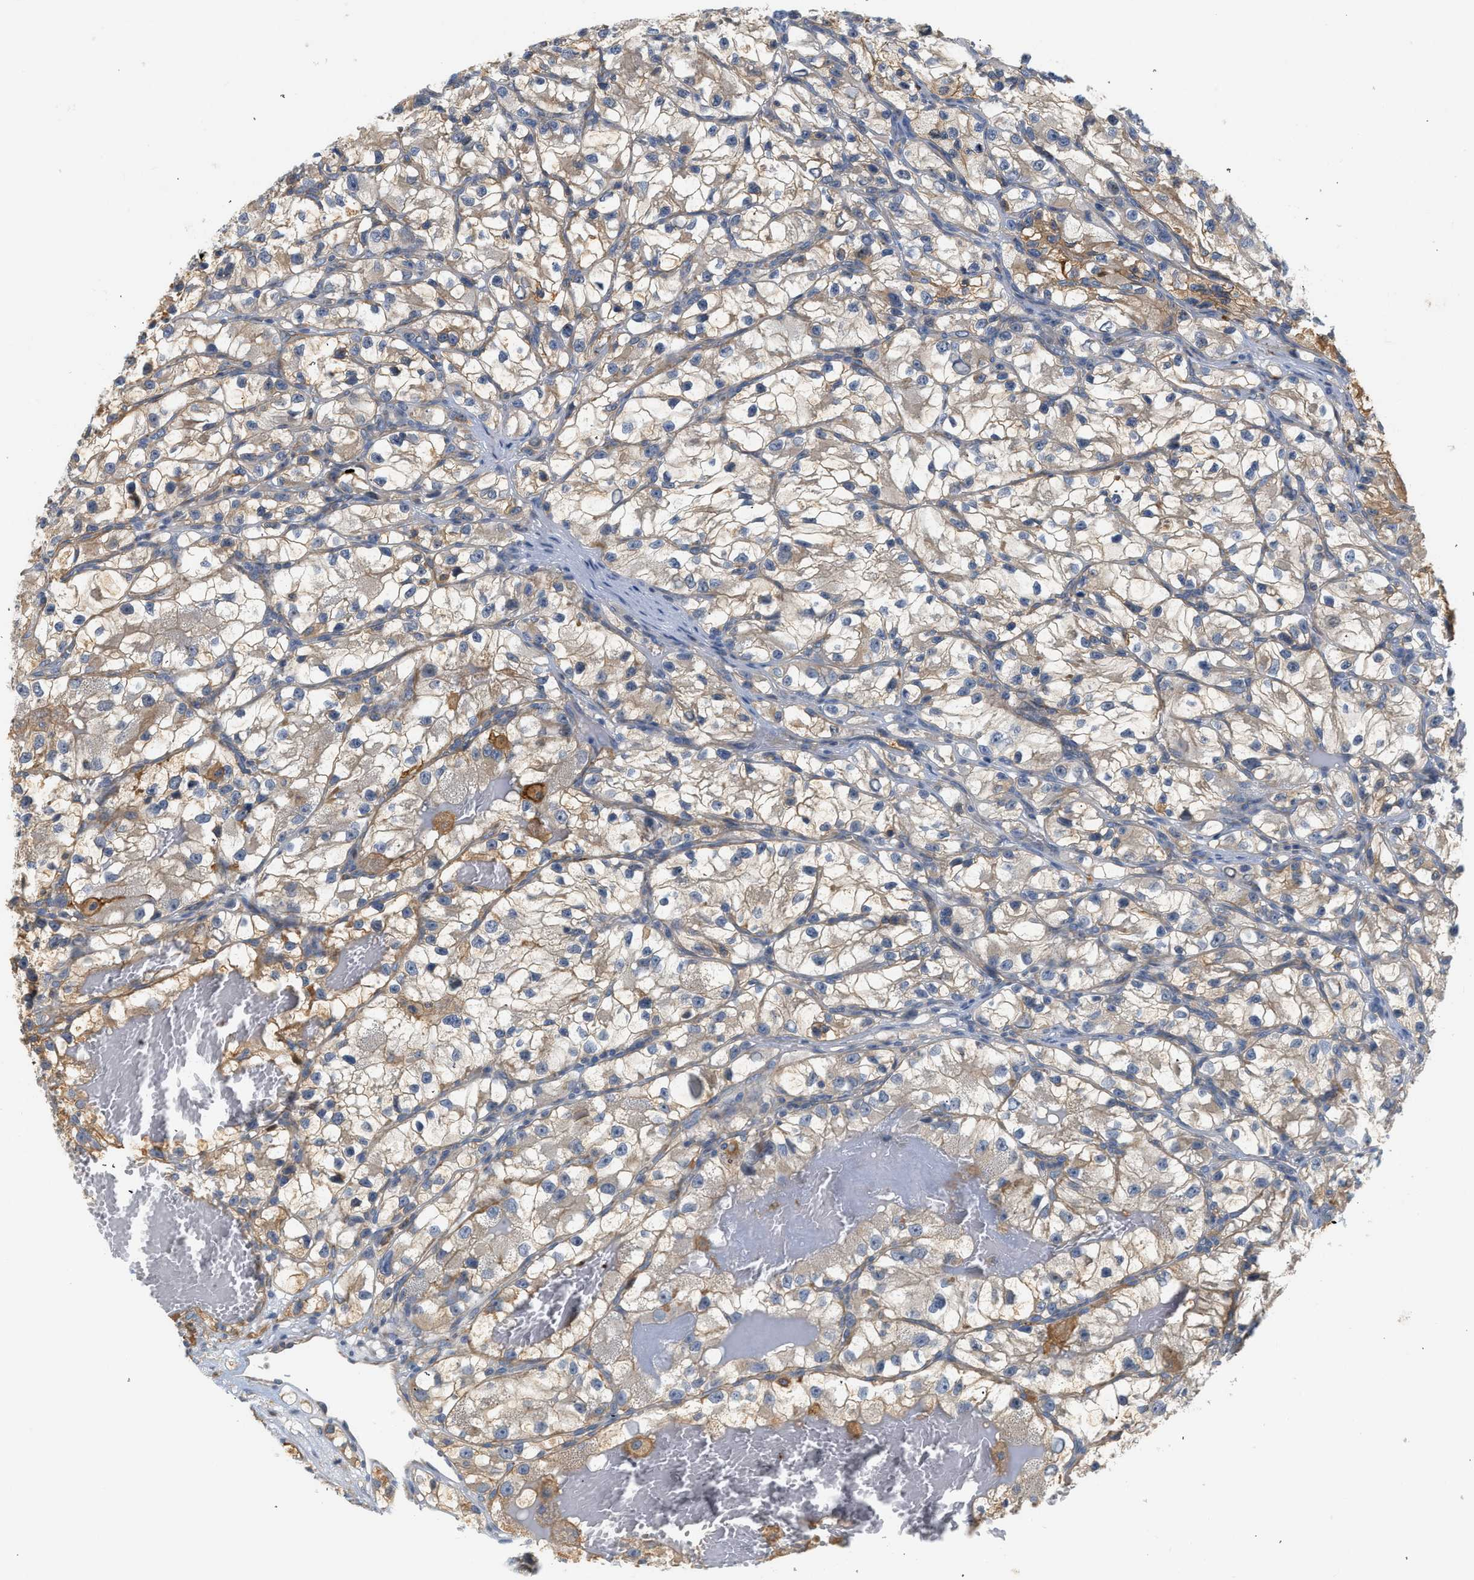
{"staining": {"intensity": "weak", "quantity": "25%-75%", "location": "cytoplasmic/membranous"}, "tissue": "renal cancer", "cell_type": "Tumor cells", "image_type": "cancer", "snomed": [{"axis": "morphology", "description": "Adenocarcinoma, NOS"}, {"axis": "topography", "description": "Kidney"}], "caption": "High-power microscopy captured an immunohistochemistry micrograph of renal cancer, revealing weak cytoplasmic/membranous positivity in approximately 25%-75% of tumor cells.", "gene": "CTXN1", "patient": {"sex": "female", "age": 57}}